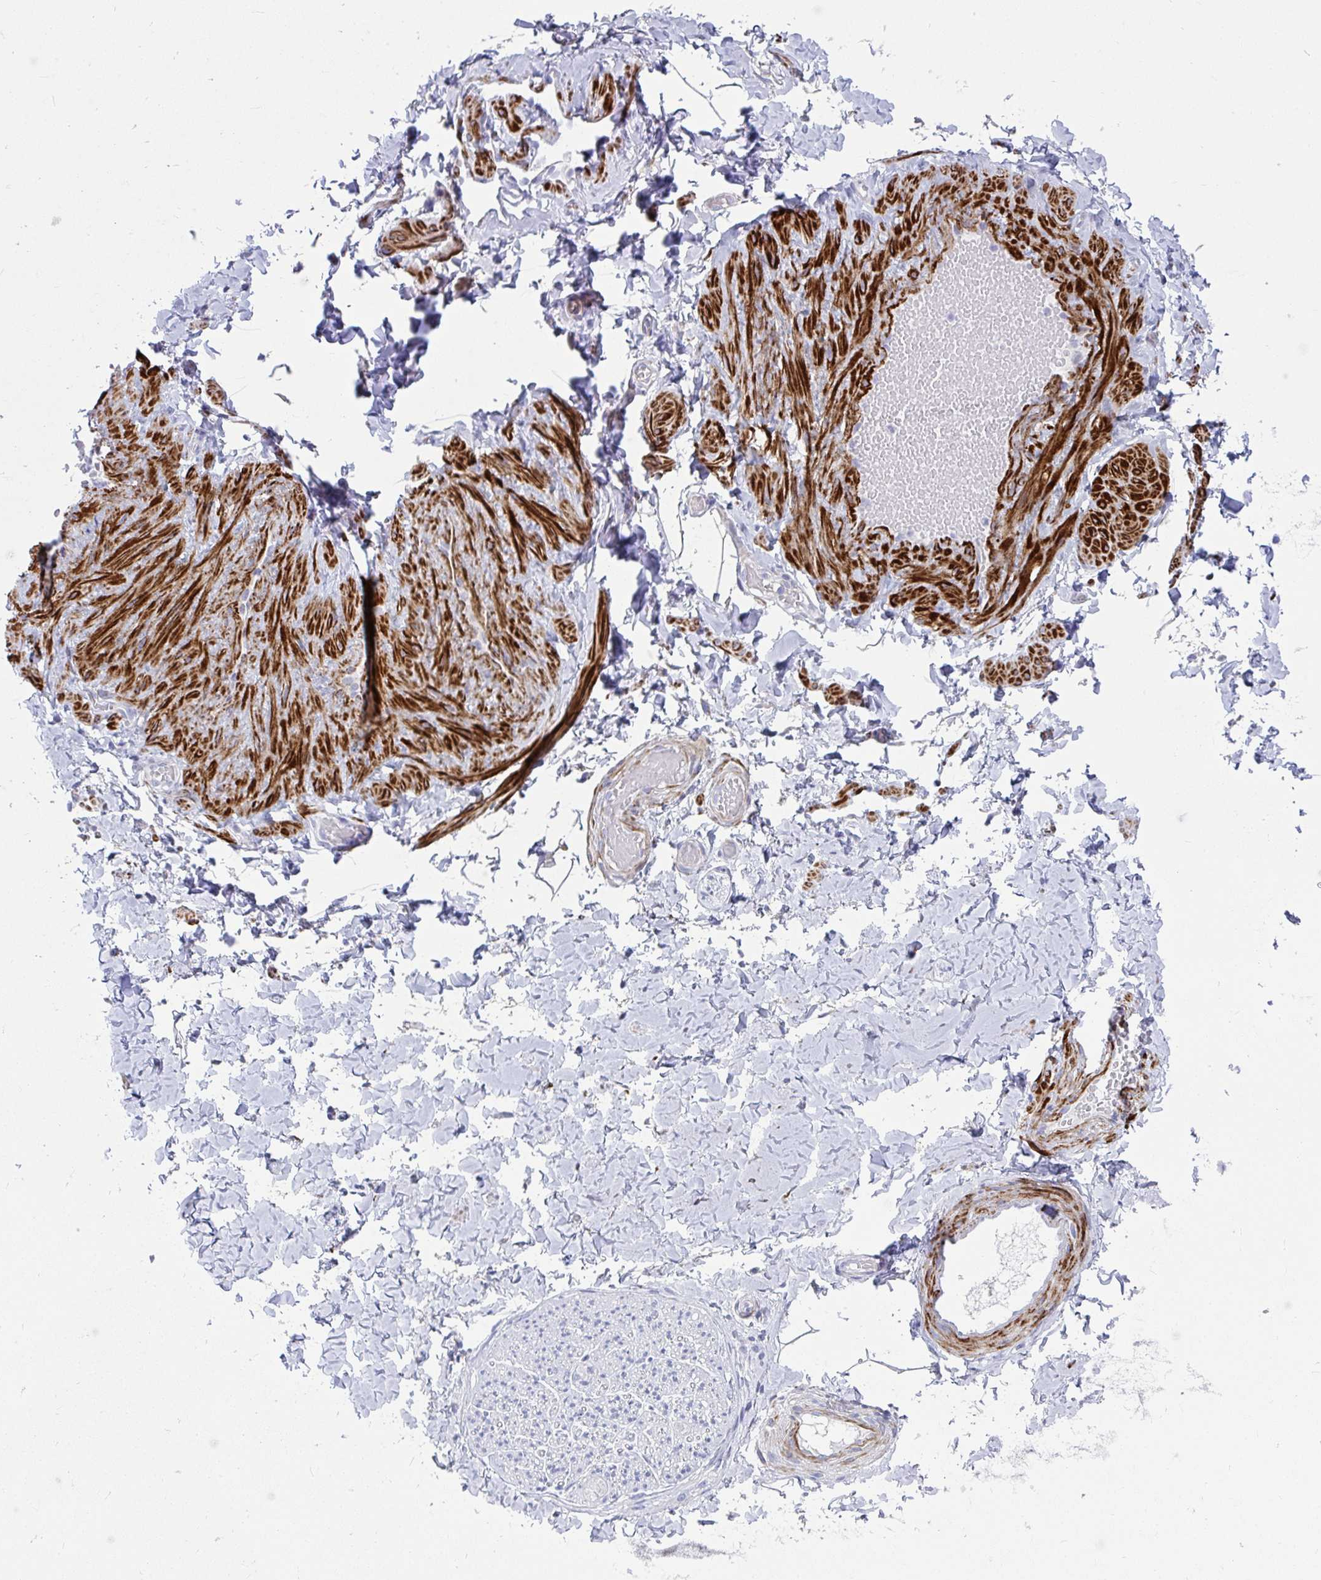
{"staining": {"intensity": "negative", "quantity": "none", "location": "none"}, "tissue": "adipose tissue", "cell_type": "Adipocytes", "image_type": "normal", "snomed": [{"axis": "morphology", "description": "Normal tissue, NOS"}, {"axis": "topography", "description": "Soft tissue"}, {"axis": "topography", "description": "Adipose tissue"}, {"axis": "topography", "description": "Vascular tissue"}, {"axis": "topography", "description": "Peripheral nerve tissue"}], "caption": "The micrograph shows no significant expression in adipocytes of adipose tissue. (Stains: DAB immunohistochemistry (IHC) with hematoxylin counter stain, Microscopy: brightfield microscopy at high magnification).", "gene": "GRXCR2", "patient": {"sex": "male", "age": 29}}